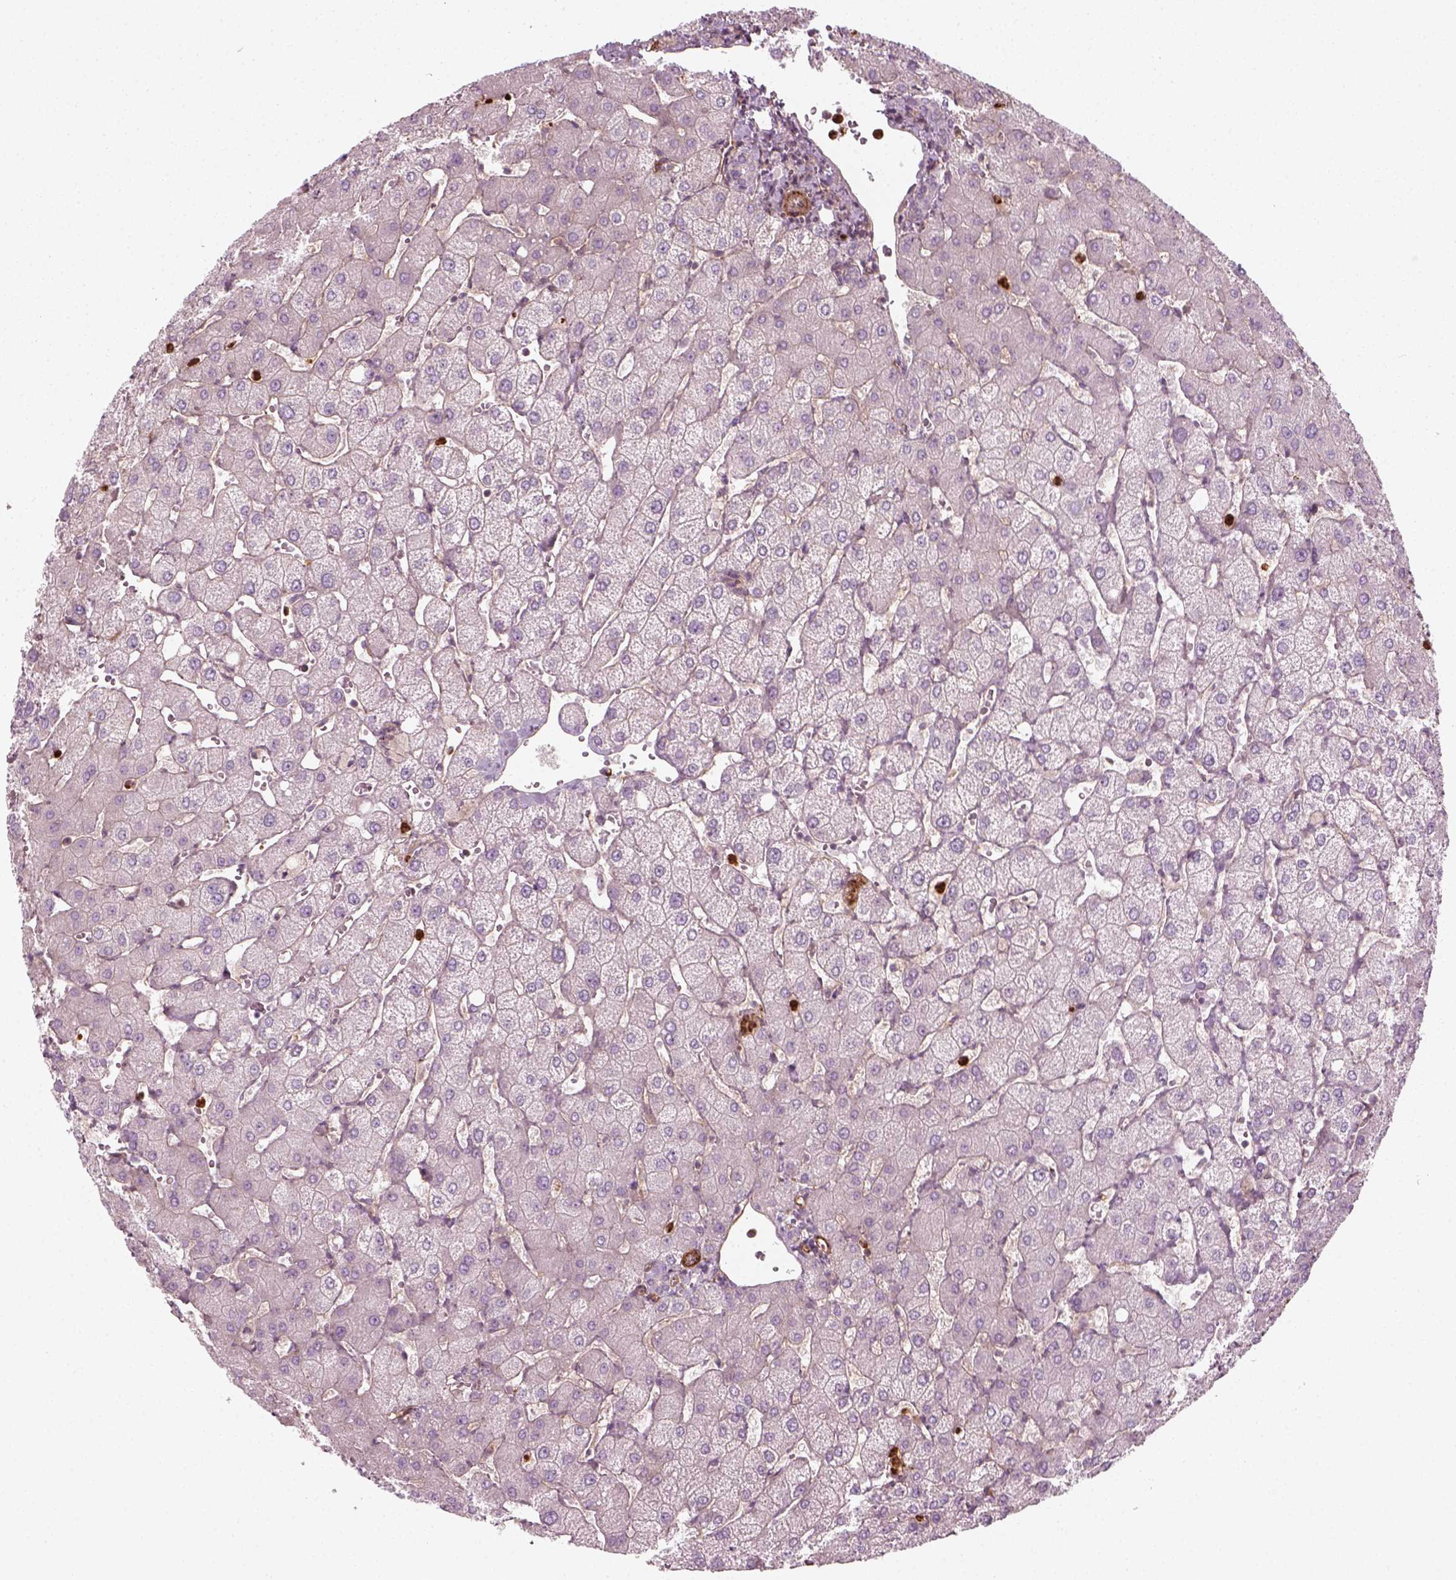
{"staining": {"intensity": "negative", "quantity": "none", "location": "none"}, "tissue": "liver", "cell_type": "Cholangiocytes", "image_type": "normal", "snomed": [{"axis": "morphology", "description": "Normal tissue, NOS"}, {"axis": "topography", "description": "Liver"}], "caption": "This is an immunohistochemistry histopathology image of unremarkable human liver. There is no staining in cholangiocytes.", "gene": "NPTN", "patient": {"sex": "female", "age": 54}}